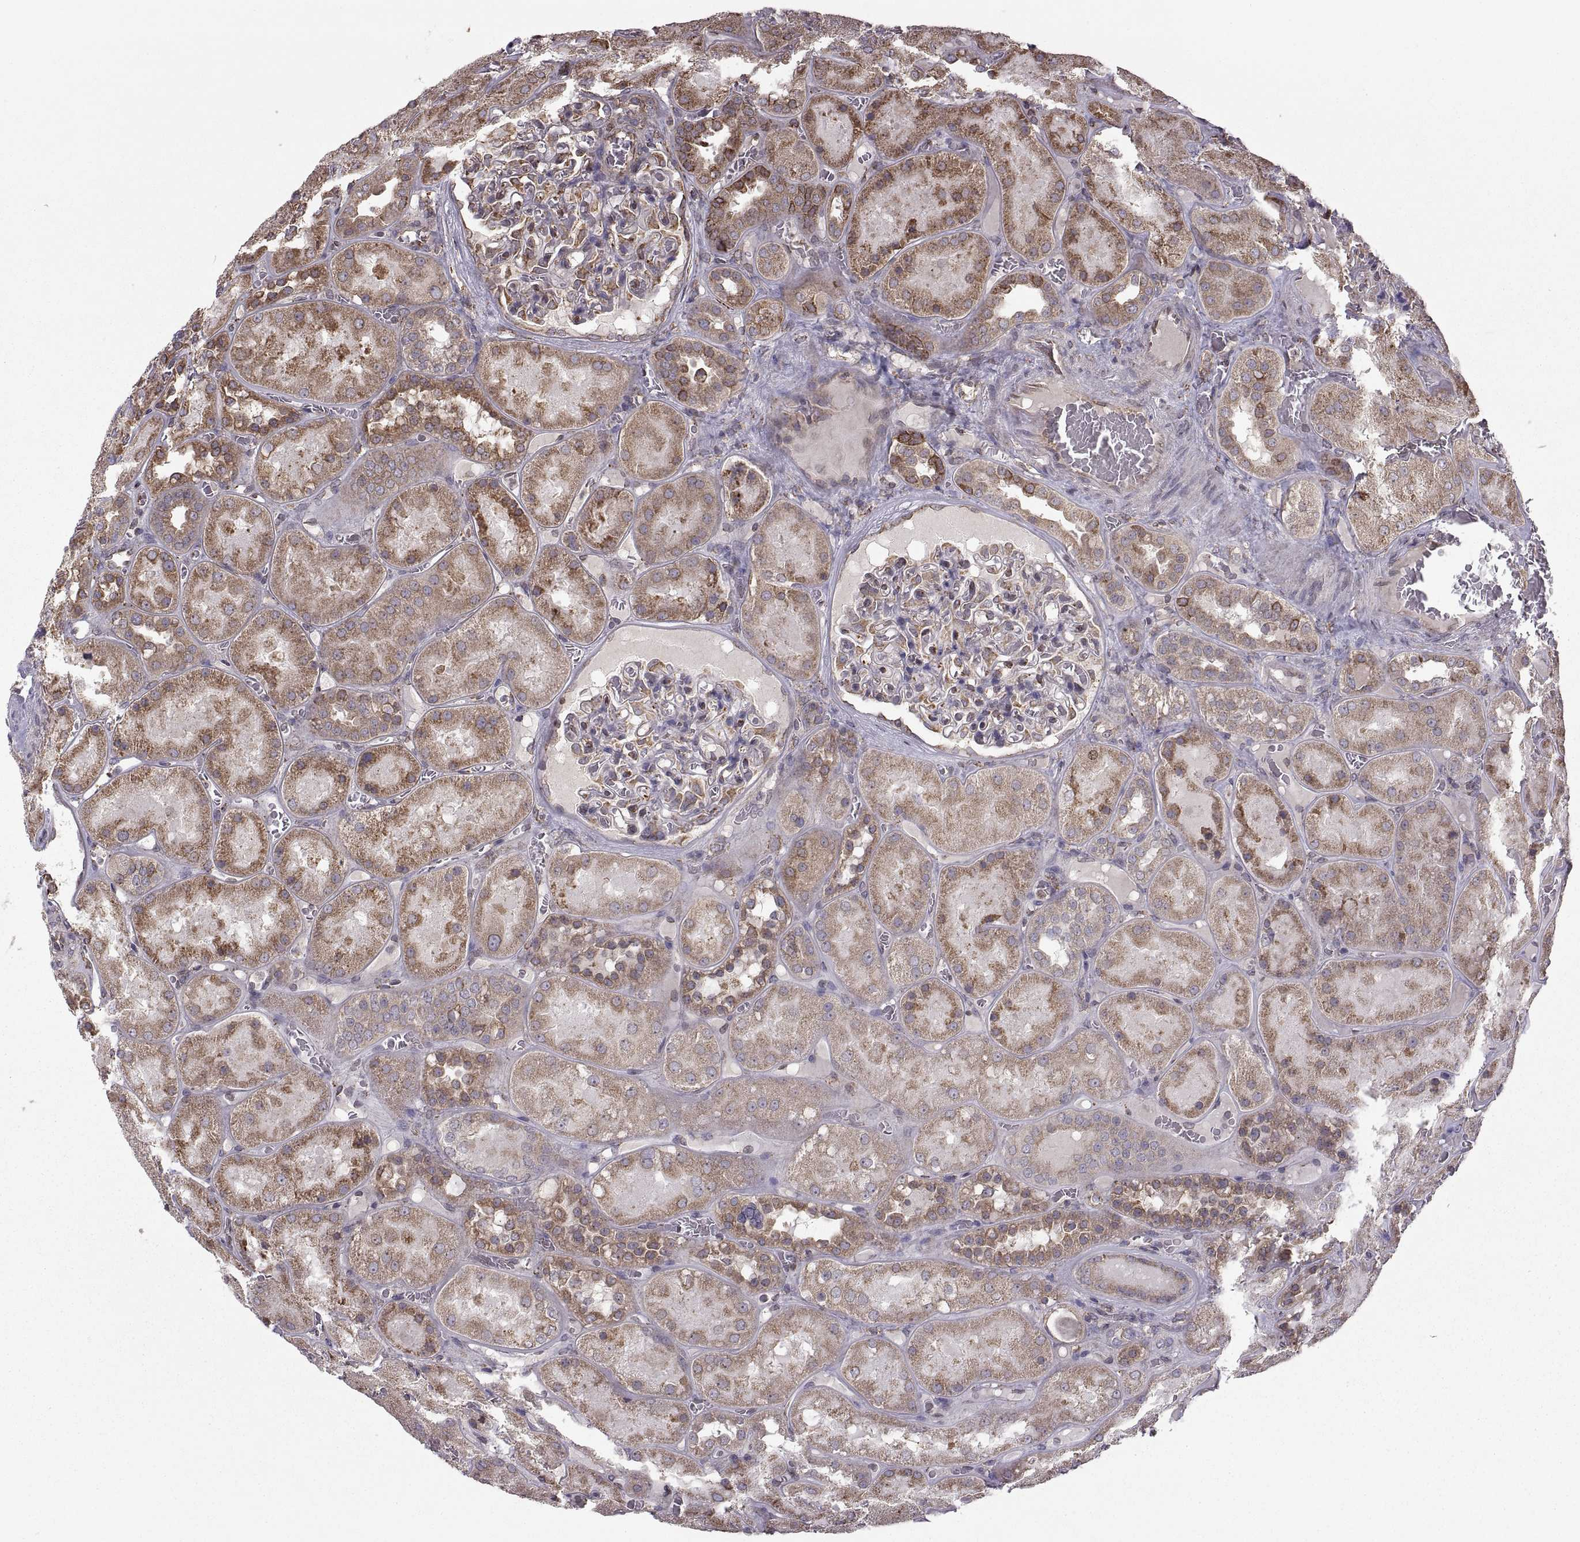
{"staining": {"intensity": "moderate", "quantity": "<25%", "location": "cytoplasmic/membranous"}, "tissue": "kidney", "cell_type": "Cells in glomeruli", "image_type": "normal", "snomed": [{"axis": "morphology", "description": "Normal tissue, NOS"}, {"axis": "topography", "description": "Kidney"}], "caption": "High-power microscopy captured an immunohistochemistry photomicrograph of benign kidney, revealing moderate cytoplasmic/membranous staining in approximately <25% of cells in glomeruli.", "gene": "PDIA3", "patient": {"sex": "male", "age": 73}}